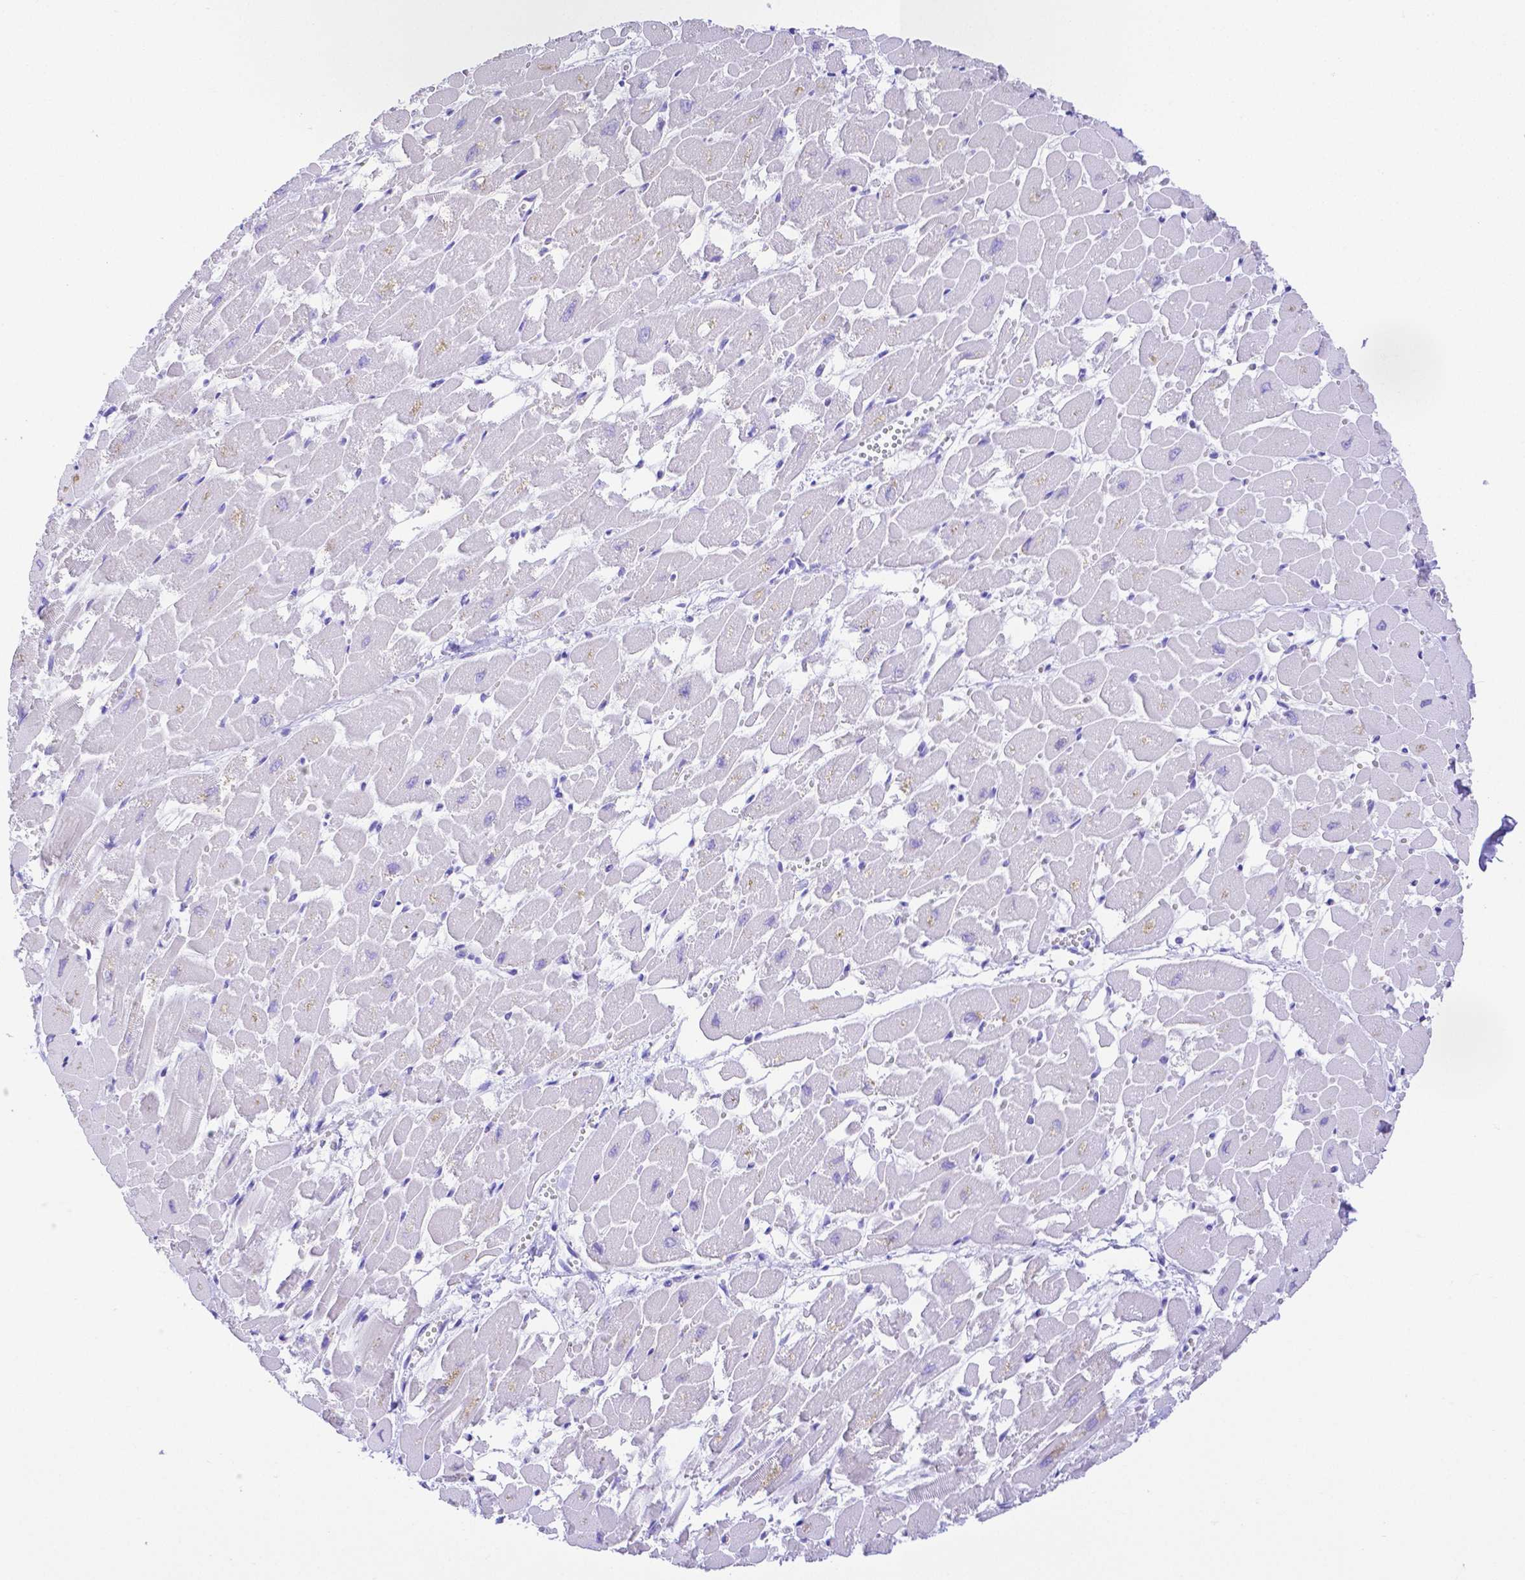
{"staining": {"intensity": "negative", "quantity": "none", "location": "none"}, "tissue": "heart muscle", "cell_type": "Cardiomyocytes", "image_type": "normal", "snomed": [{"axis": "morphology", "description": "Normal tissue, NOS"}, {"axis": "topography", "description": "Heart"}], "caption": "Histopathology image shows no significant protein staining in cardiomyocytes of benign heart muscle.", "gene": "SMR3A", "patient": {"sex": "female", "age": 52}}